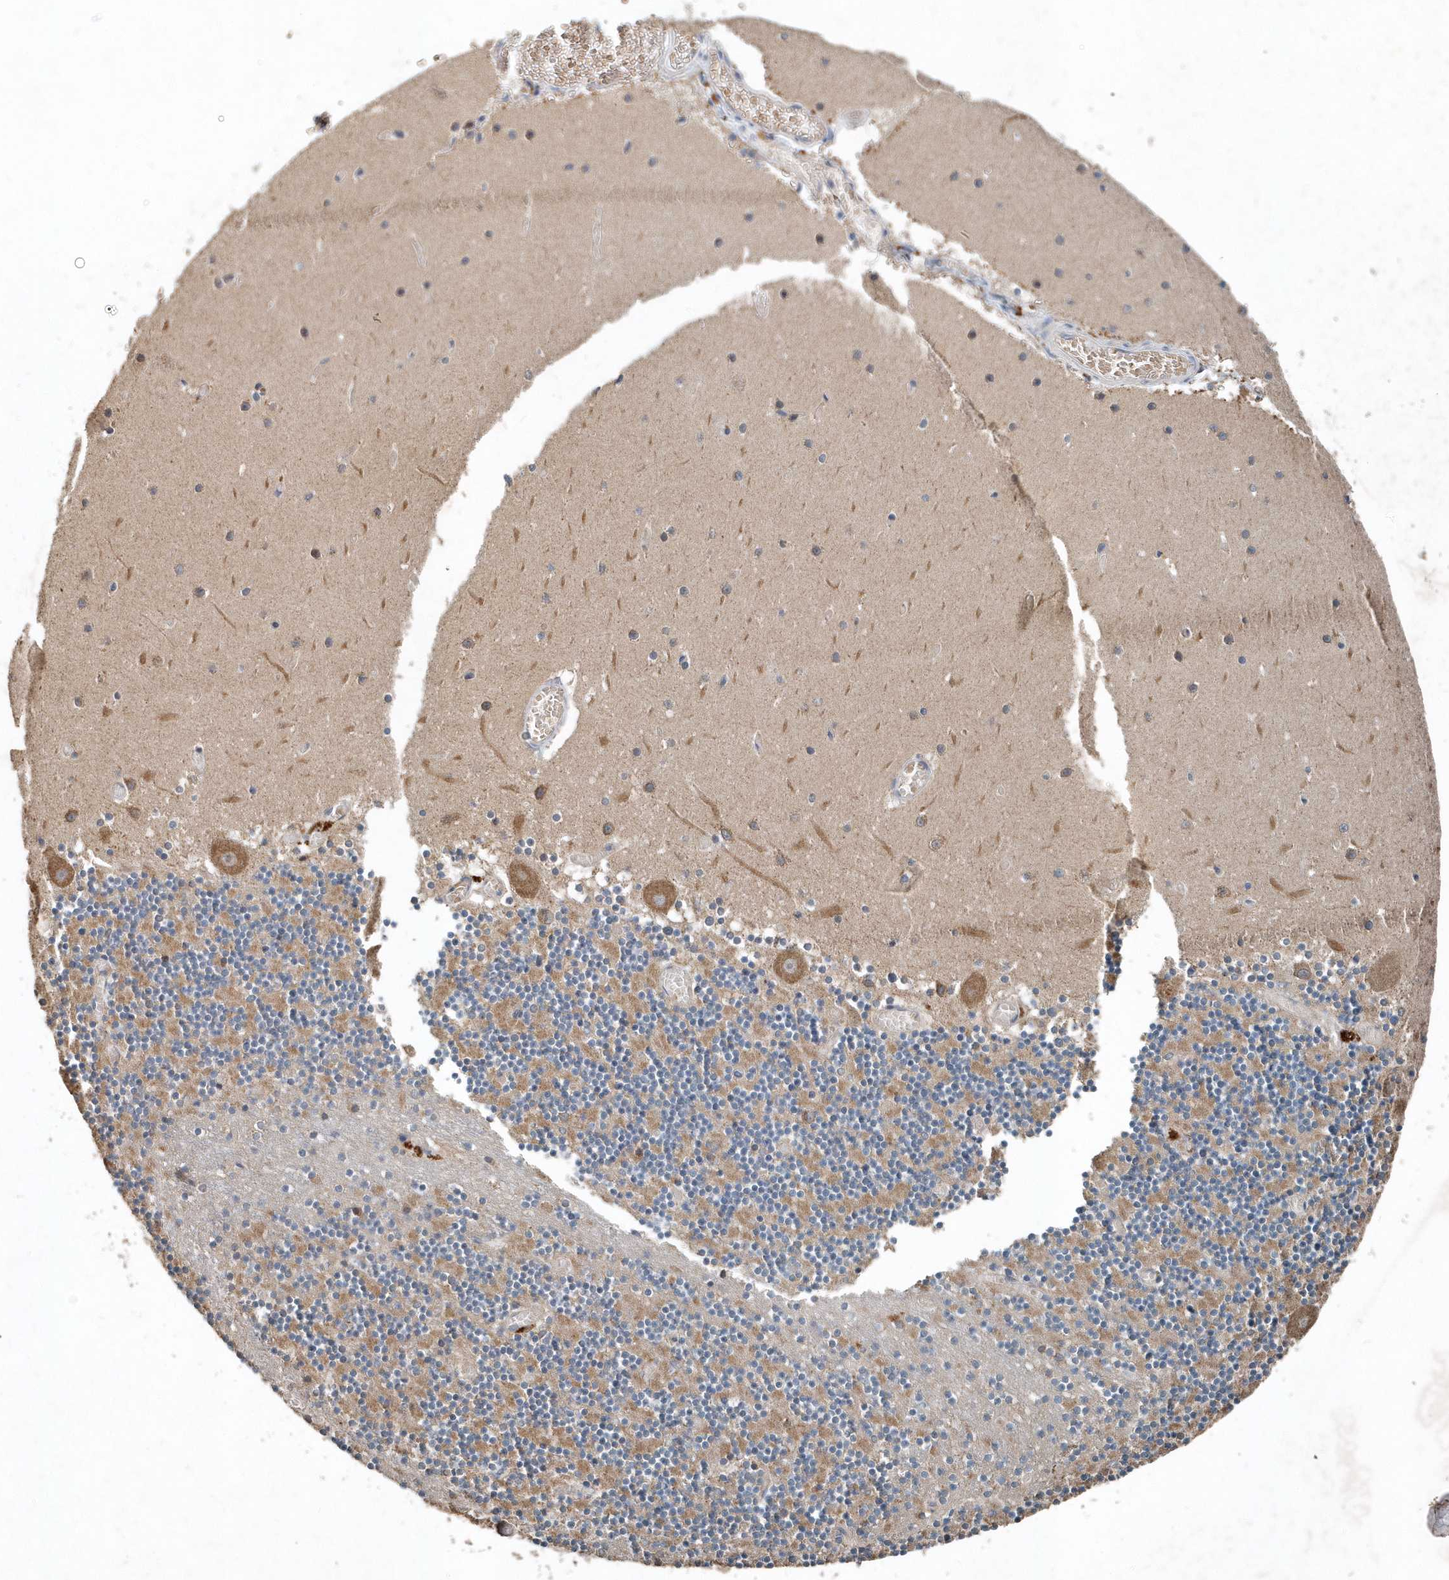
{"staining": {"intensity": "moderate", "quantity": "25%-75%", "location": "cytoplasmic/membranous"}, "tissue": "cerebellum", "cell_type": "Cells in granular layer", "image_type": "normal", "snomed": [{"axis": "morphology", "description": "Normal tissue, NOS"}, {"axis": "topography", "description": "Cerebellum"}], "caption": "The image displays staining of normal cerebellum, revealing moderate cytoplasmic/membranous protein positivity (brown color) within cells in granular layer. The staining was performed using DAB (3,3'-diaminobenzidine), with brown indicating positive protein expression. Nuclei are stained blue with hematoxylin.", "gene": "SCFD2", "patient": {"sex": "female", "age": 28}}